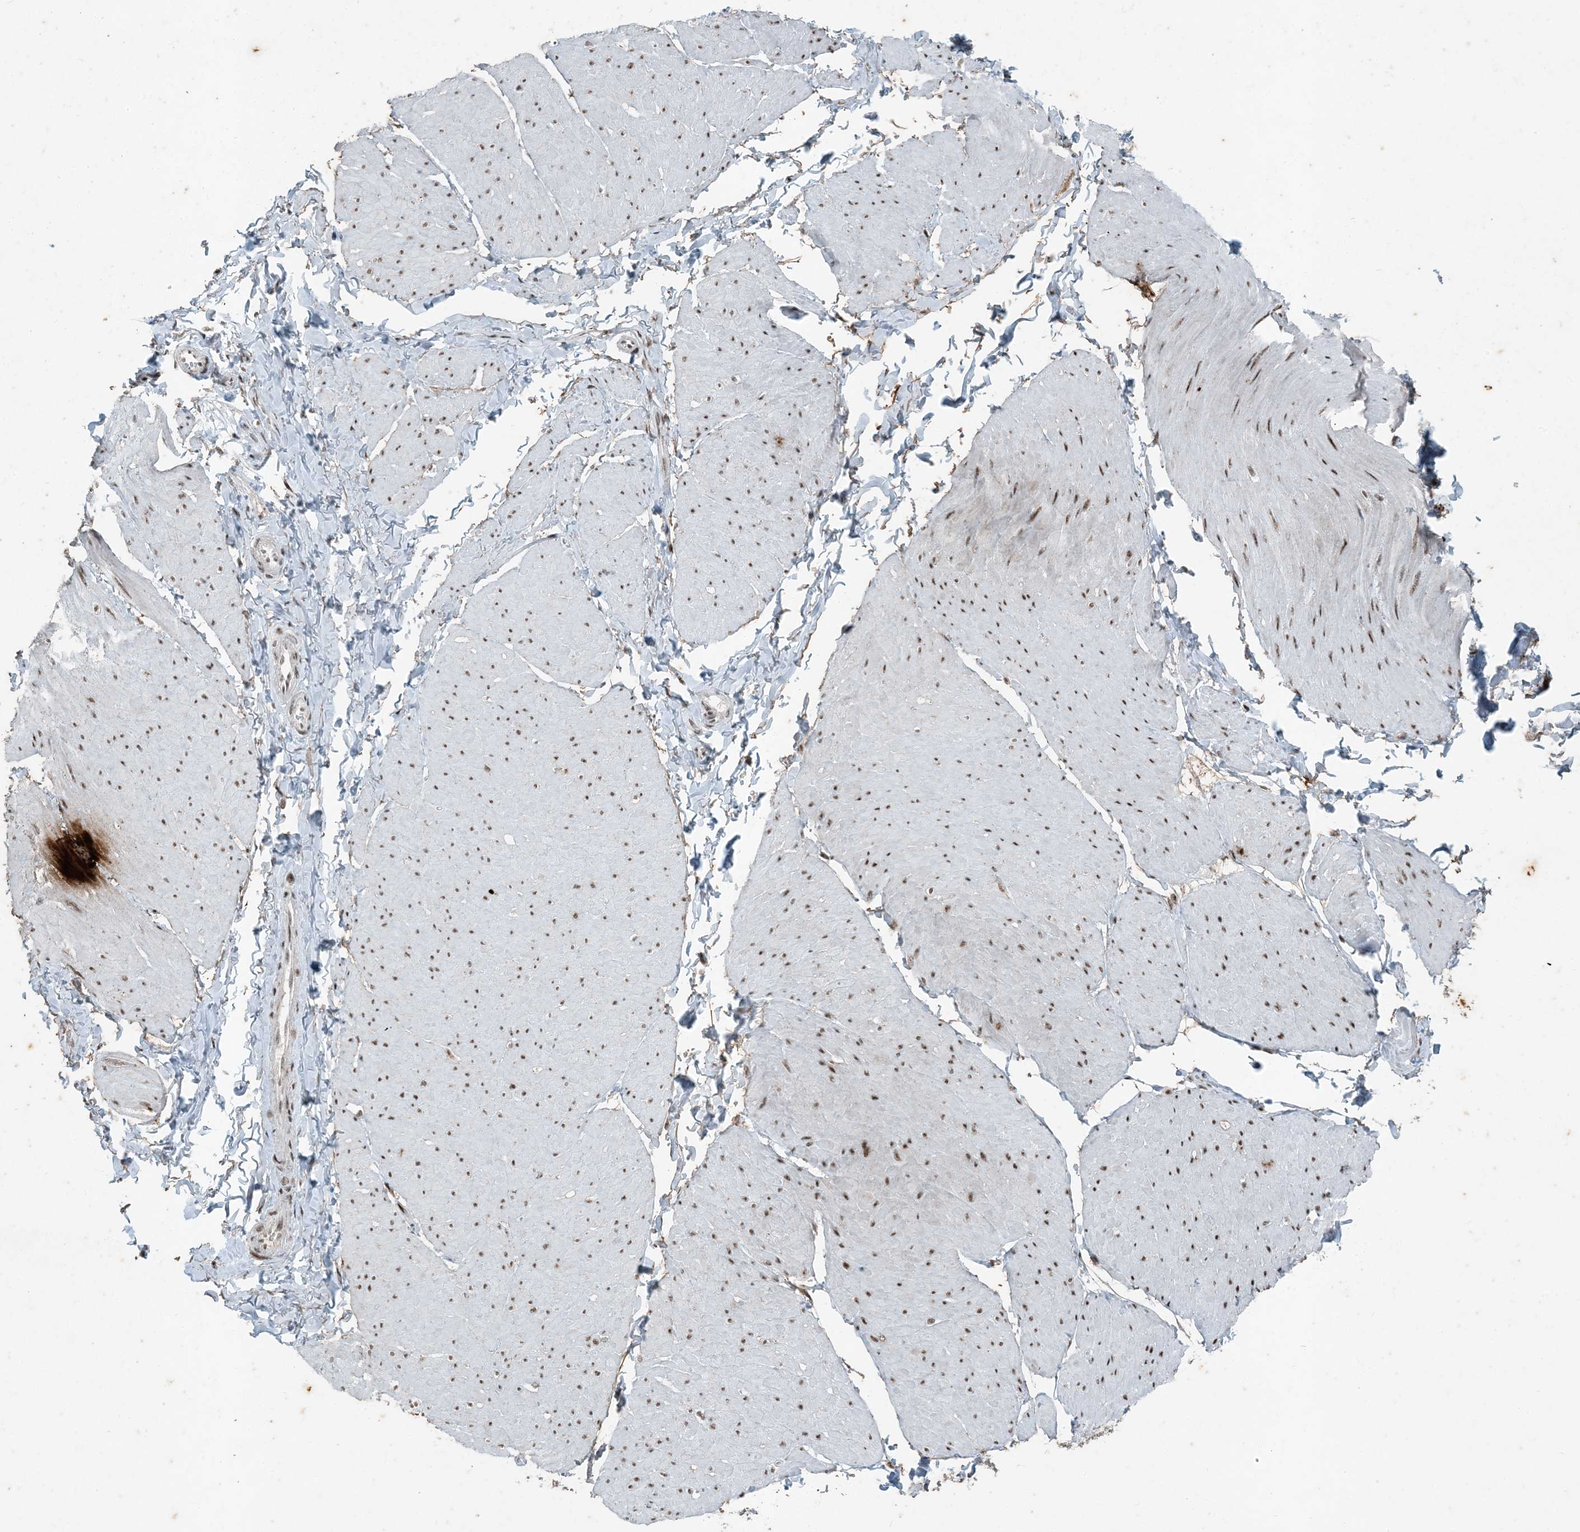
{"staining": {"intensity": "moderate", "quantity": ">75%", "location": "nuclear"}, "tissue": "smooth muscle", "cell_type": "Smooth muscle cells", "image_type": "normal", "snomed": [{"axis": "morphology", "description": "Urothelial carcinoma, High grade"}, {"axis": "topography", "description": "Urinary bladder"}], "caption": "A histopathology image showing moderate nuclear expression in approximately >75% of smooth muscle cells in unremarkable smooth muscle, as visualized by brown immunohistochemical staining.", "gene": "TADA2B", "patient": {"sex": "male", "age": 46}}